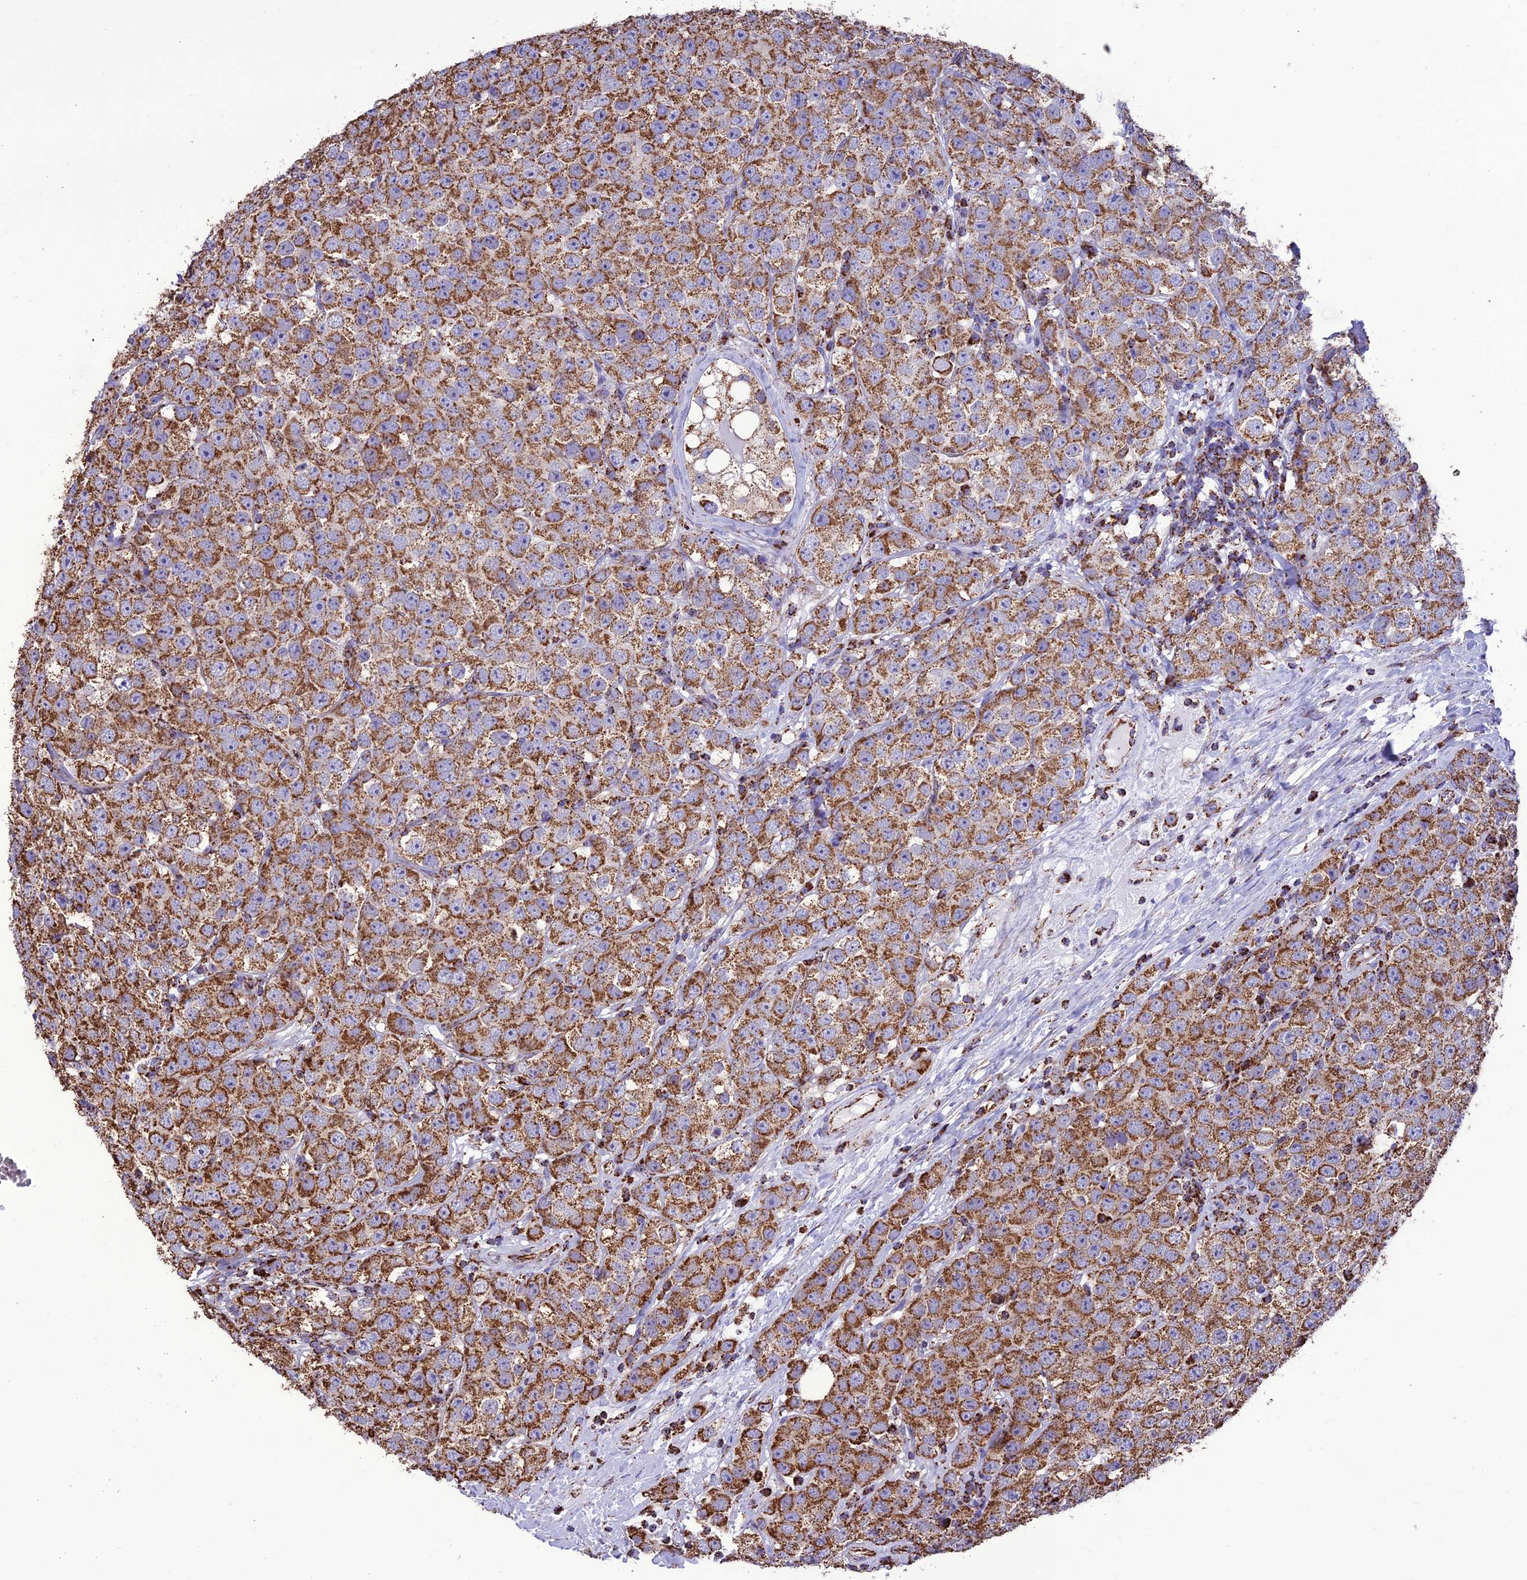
{"staining": {"intensity": "strong", "quantity": ">75%", "location": "cytoplasmic/membranous"}, "tissue": "testis cancer", "cell_type": "Tumor cells", "image_type": "cancer", "snomed": [{"axis": "morphology", "description": "Seminoma, NOS"}, {"axis": "topography", "description": "Testis"}], "caption": "Human seminoma (testis) stained for a protein (brown) shows strong cytoplasmic/membranous positive expression in approximately >75% of tumor cells.", "gene": "NDUFAF1", "patient": {"sex": "male", "age": 28}}